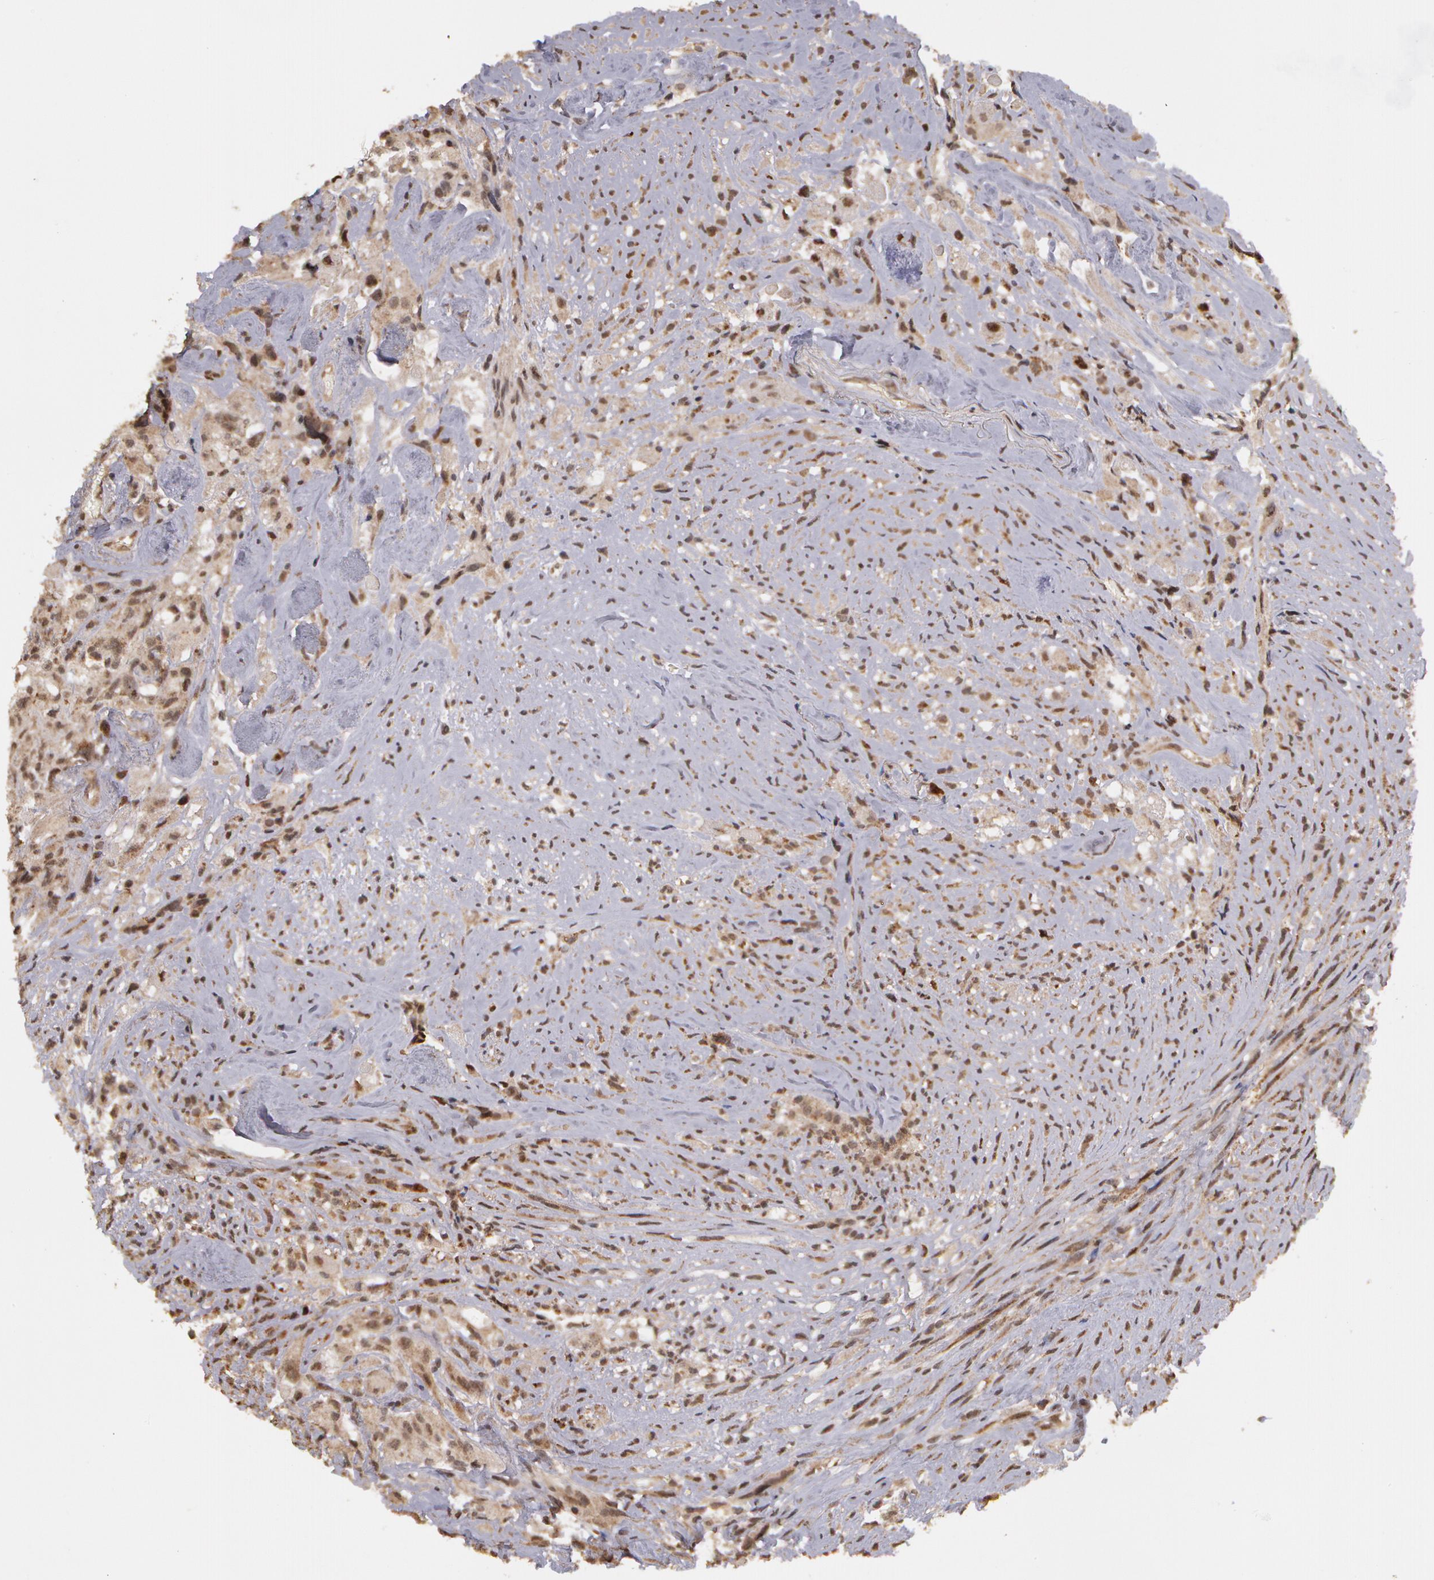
{"staining": {"intensity": "strong", "quantity": "25%-75%", "location": "cytoplasmic/membranous"}, "tissue": "glioma", "cell_type": "Tumor cells", "image_type": "cancer", "snomed": [{"axis": "morphology", "description": "Glioma, malignant, High grade"}, {"axis": "topography", "description": "Brain"}], "caption": "Protein staining shows strong cytoplasmic/membranous staining in about 25%-75% of tumor cells in malignant high-grade glioma.", "gene": "GLIS1", "patient": {"sex": "male", "age": 48}}